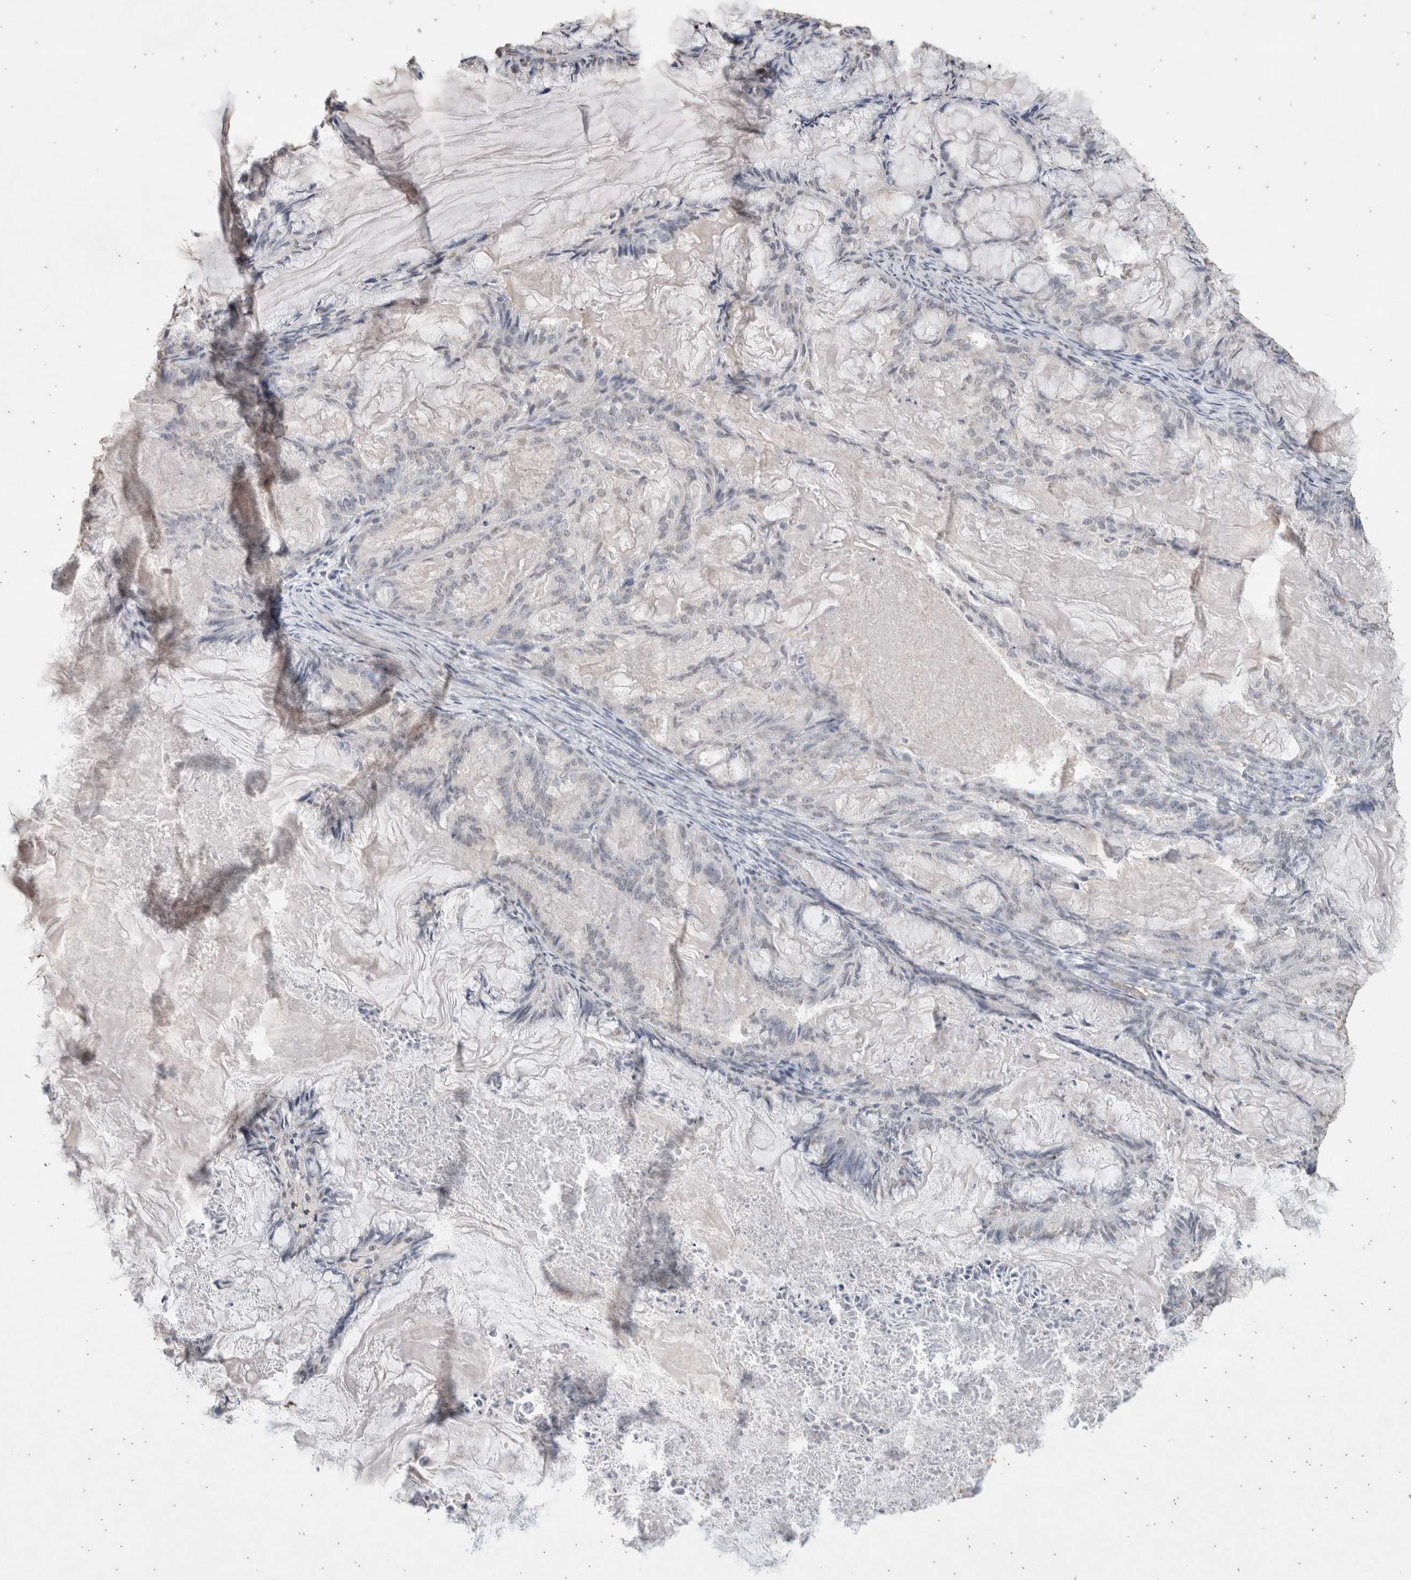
{"staining": {"intensity": "negative", "quantity": "none", "location": "none"}, "tissue": "endometrial cancer", "cell_type": "Tumor cells", "image_type": "cancer", "snomed": [{"axis": "morphology", "description": "Adenocarcinoma, NOS"}, {"axis": "topography", "description": "Endometrium"}], "caption": "There is no significant expression in tumor cells of endometrial adenocarcinoma.", "gene": "LGALS2", "patient": {"sex": "female", "age": 86}}